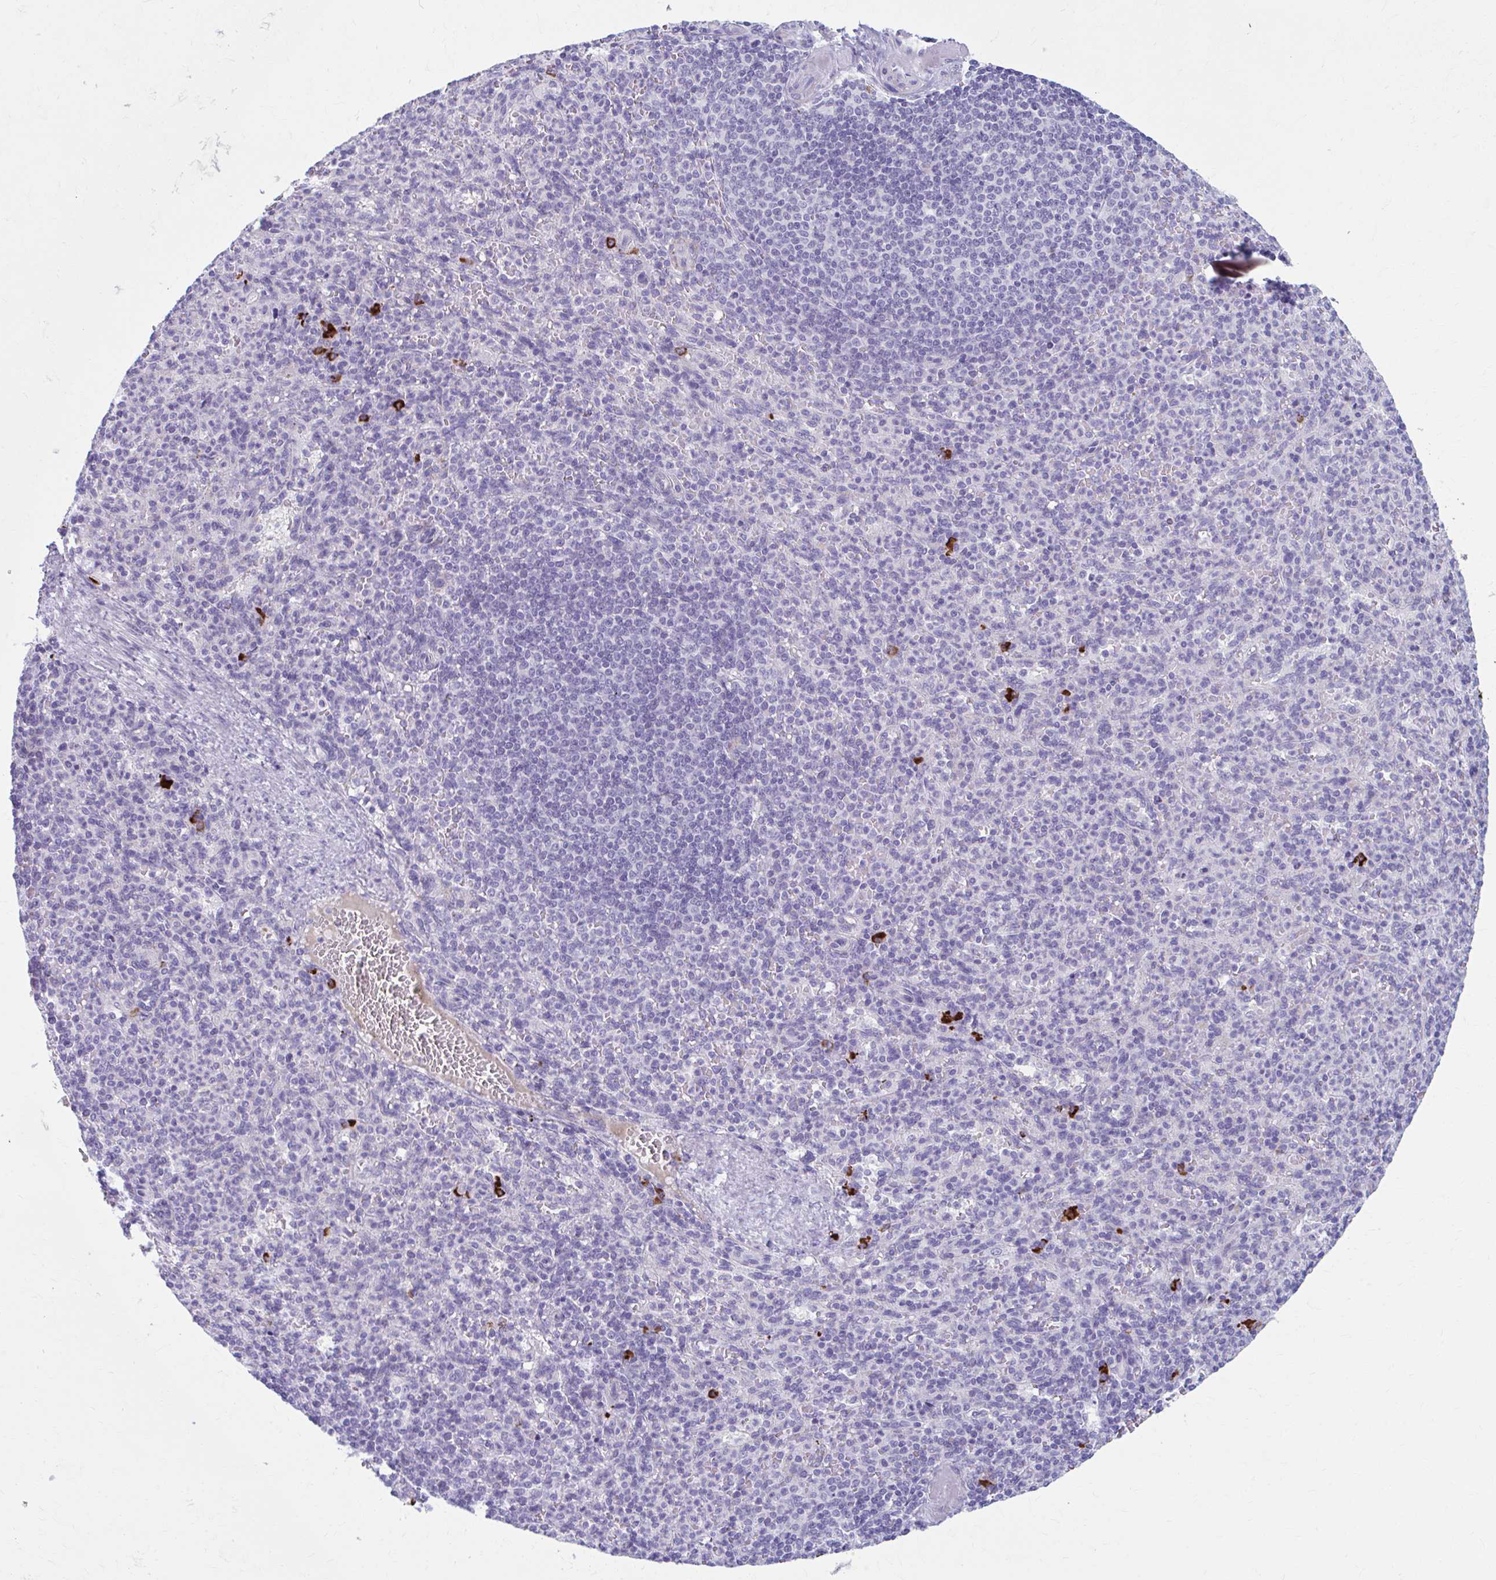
{"staining": {"intensity": "negative", "quantity": "none", "location": "none"}, "tissue": "spleen", "cell_type": "Cells in red pulp", "image_type": "normal", "snomed": [{"axis": "morphology", "description": "Normal tissue, NOS"}, {"axis": "topography", "description": "Spleen"}], "caption": "A high-resolution micrograph shows immunohistochemistry (IHC) staining of benign spleen, which shows no significant staining in cells in red pulp.", "gene": "C12orf71", "patient": {"sex": "female", "age": 74}}